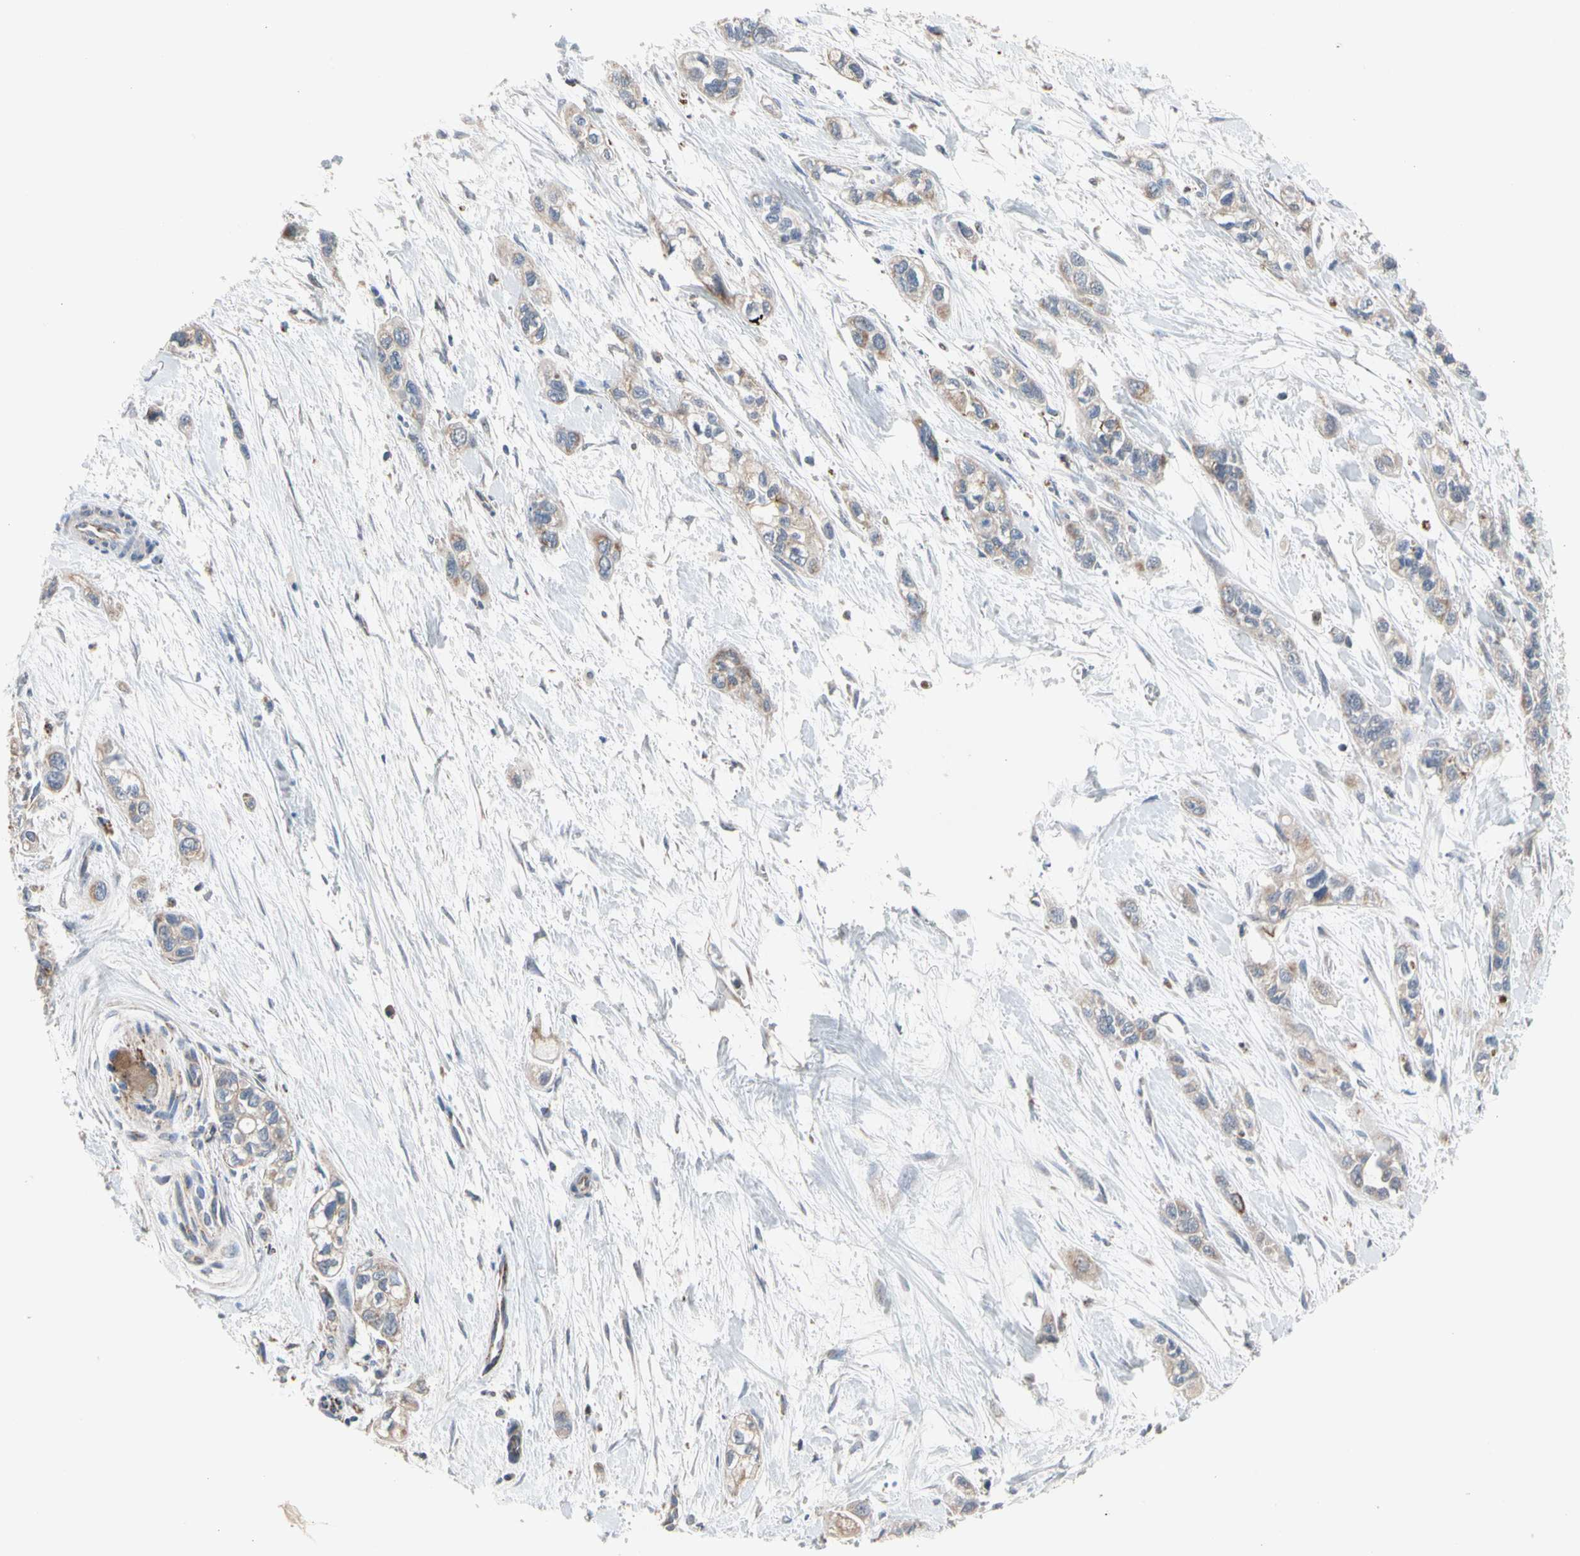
{"staining": {"intensity": "moderate", "quantity": "<25%", "location": "cytoplasmic/membranous"}, "tissue": "pancreatic cancer", "cell_type": "Tumor cells", "image_type": "cancer", "snomed": [{"axis": "morphology", "description": "Adenocarcinoma, NOS"}, {"axis": "topography", "description": "Pancreas"}], "caption": "Pancreatic adenocarcinoma stained with a brown dye exhibits moderate cytoplasmic/membranous positive positivity in about <25% of tumor cells.", "gene": "GPD2", "patient": {"sex": "male", "age": 74}}